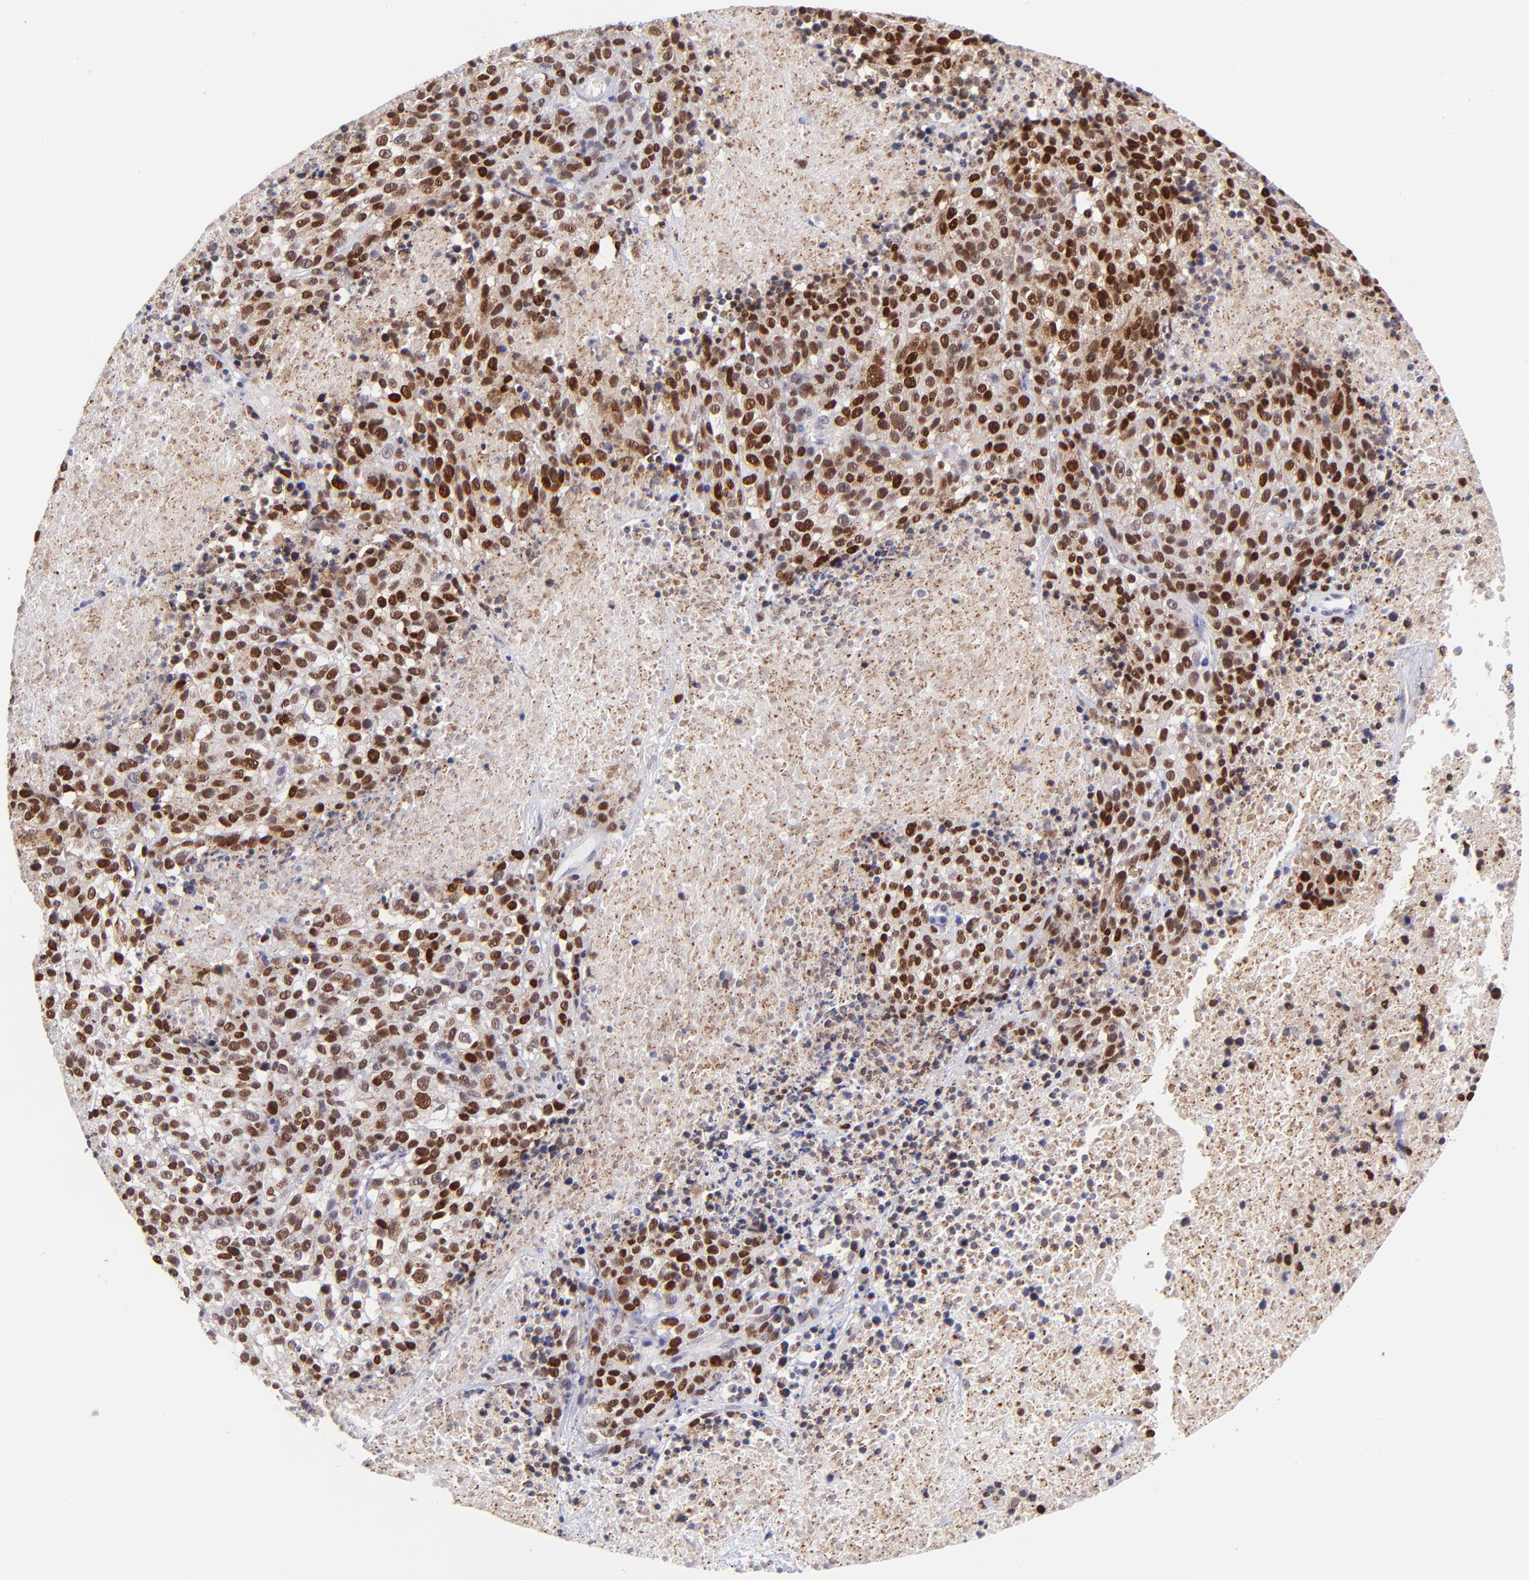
{"staining": {"intensity": "strong", "quantity": ">75%", "location": "nuclear"}, "tissue": "melanoma", "cell_type": "Tumor cells", "image_type": "cancer", "snomed": [{"axis": "morphology", "description": "Malignant melanoma, Metastatic site"}, {"axis": "topography", "description": "Cerebral cortex"}], "caption": "The photomicrograph demonstrates a brown stain indicating the presence of a protein in the nuclear of tumor cells in melanoma. The staining is performed using DAB brown chromogen to label protein expression. The nuclei are counter-stained blue using hematoxylin.", "gene": "SOX6", "patient": {"sex": "female", "age": 52}}